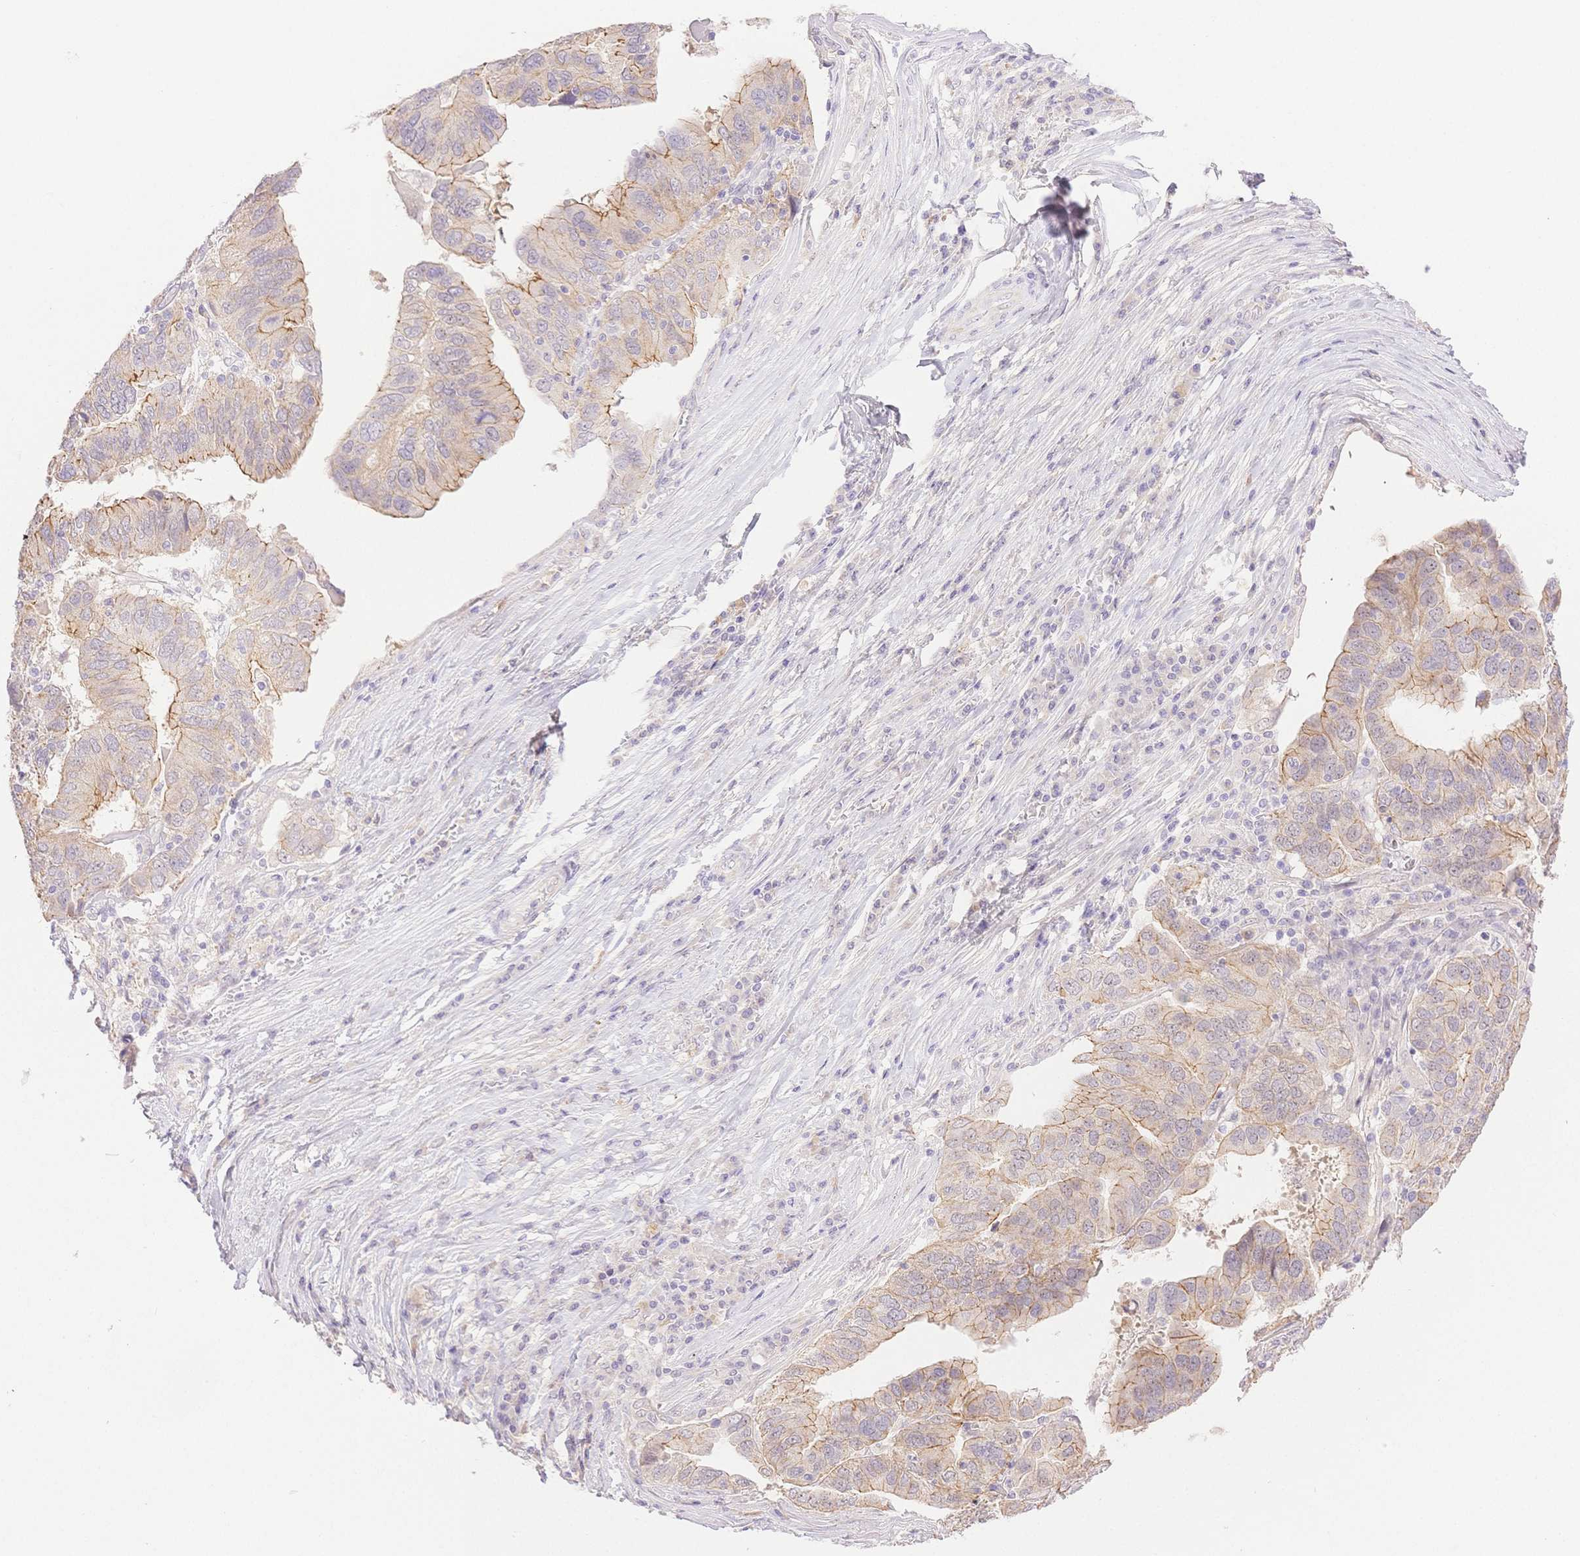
{"staining": {"intensity": "moderate", "quantity": "<25%", "location": "cytoplasmic/membranous"}, "tissue": "ovarian cancer", "cell_type": "Tumor cells", "image_type": "cancer", "snomed": [{"axis": "morphology", "description": "Cystadenocarcinoma, serous, NOS"}, {"axis": "topography", "description": "Ovary"}], "caption": "Immunohistochemistry (IHC) (DAB (3,3'-diaminobenzidine)) staining of ovarian serous cystadenocarcinoma reveals moderate cytoplasmic/membranous protein expression in about <25% of tumor cells.", "gene": "WDR54", "patient": {"sex": "female", "age": 79}}